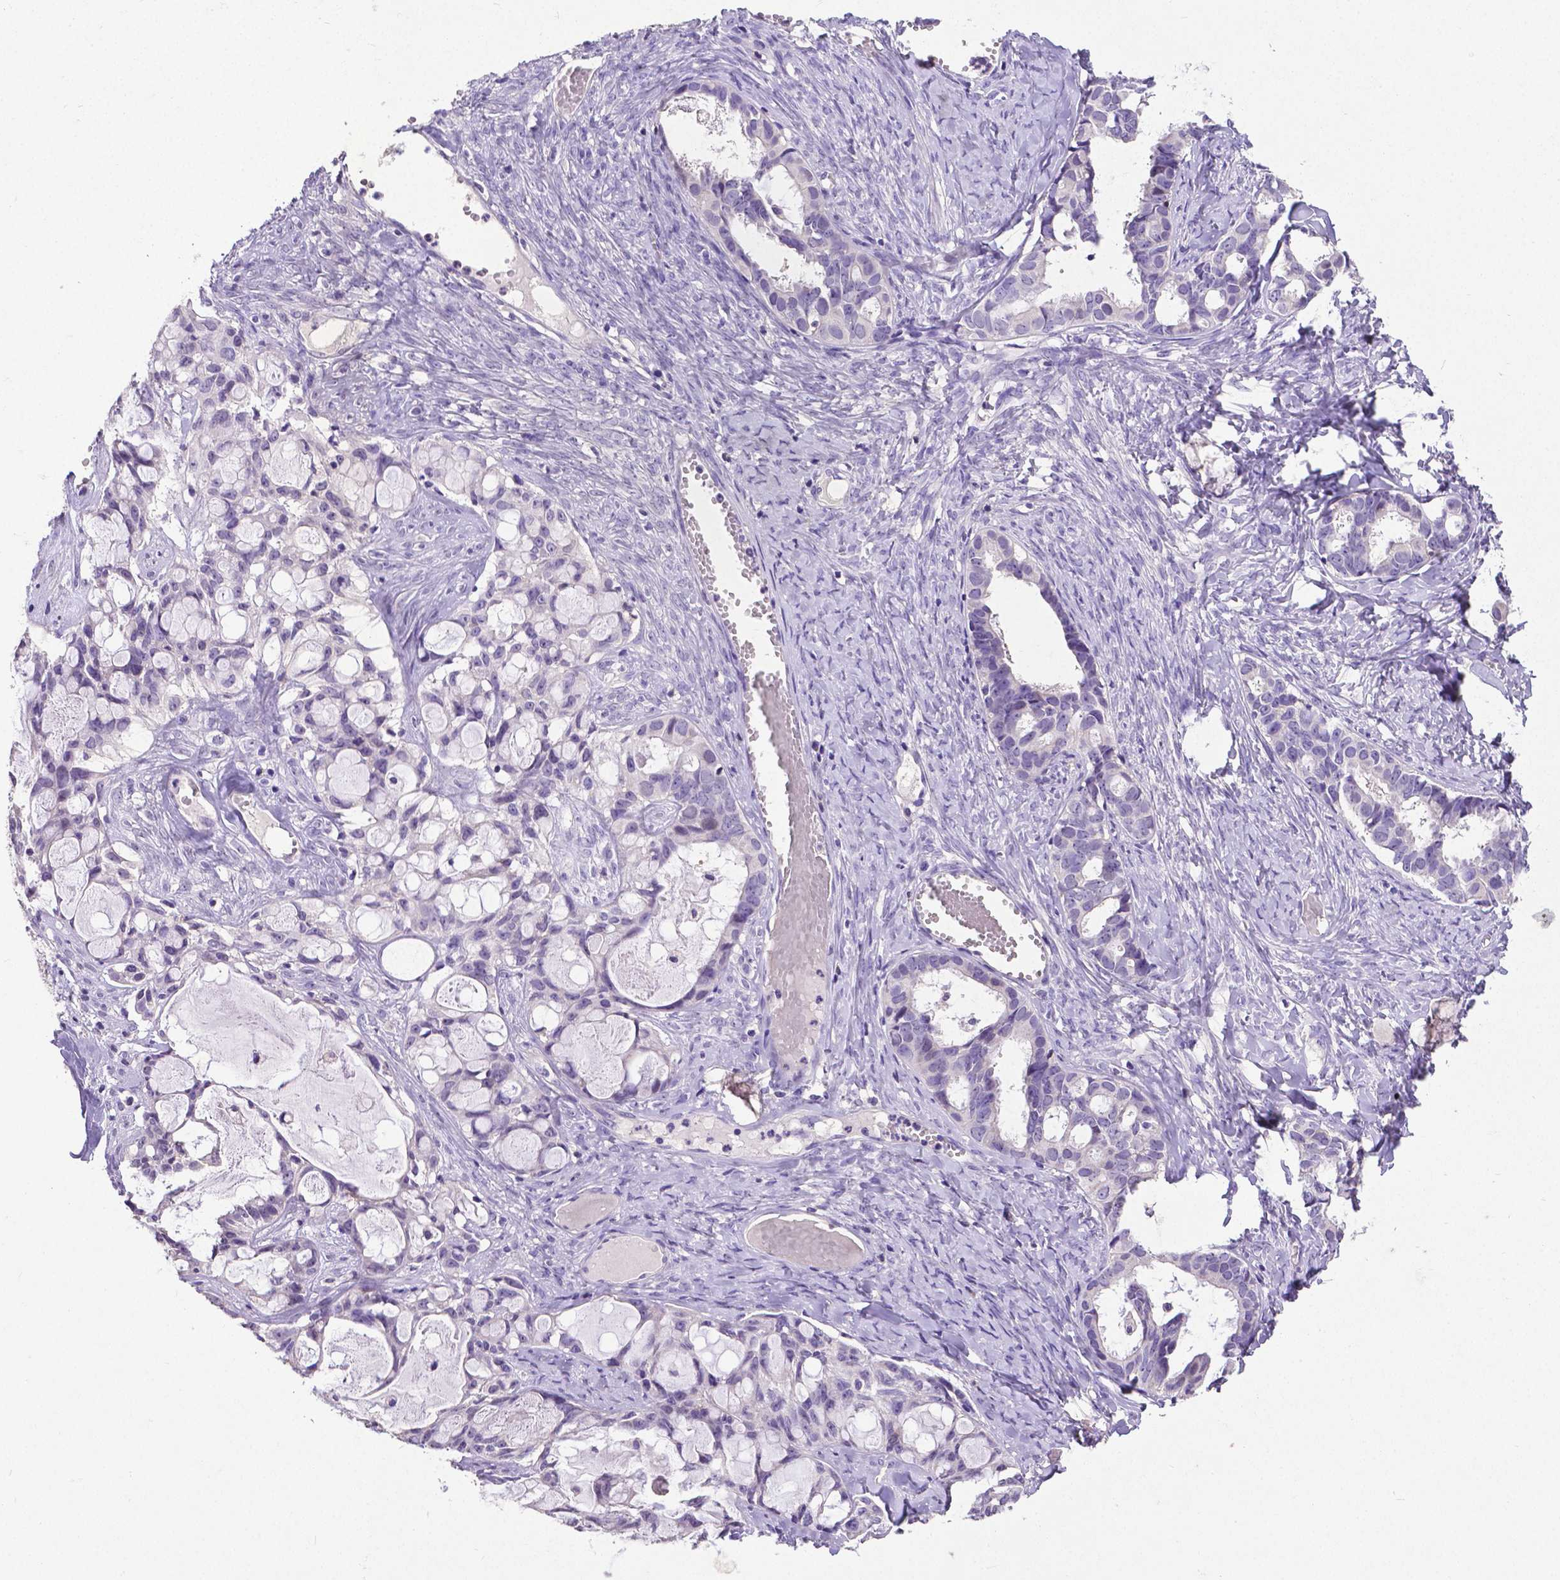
{"staining": {"intensity": "negative", "quantity": "none", "location": "none"}, "tissue": "ovarian cancer", "cell_type": "Tumor cells", "image_type": "cancer", "snomed": [{"axis": "morphology", "description": "Cystadenocarcinoma, serous, NOS"}, {"axis": "topography", "description": "Ovary"}], "caption": "Tumor cells show no significant expression in ovarian serous cystadenocarcinoma.", "gene": "CD4", "patient": {"sex": "female", "age": 69}}